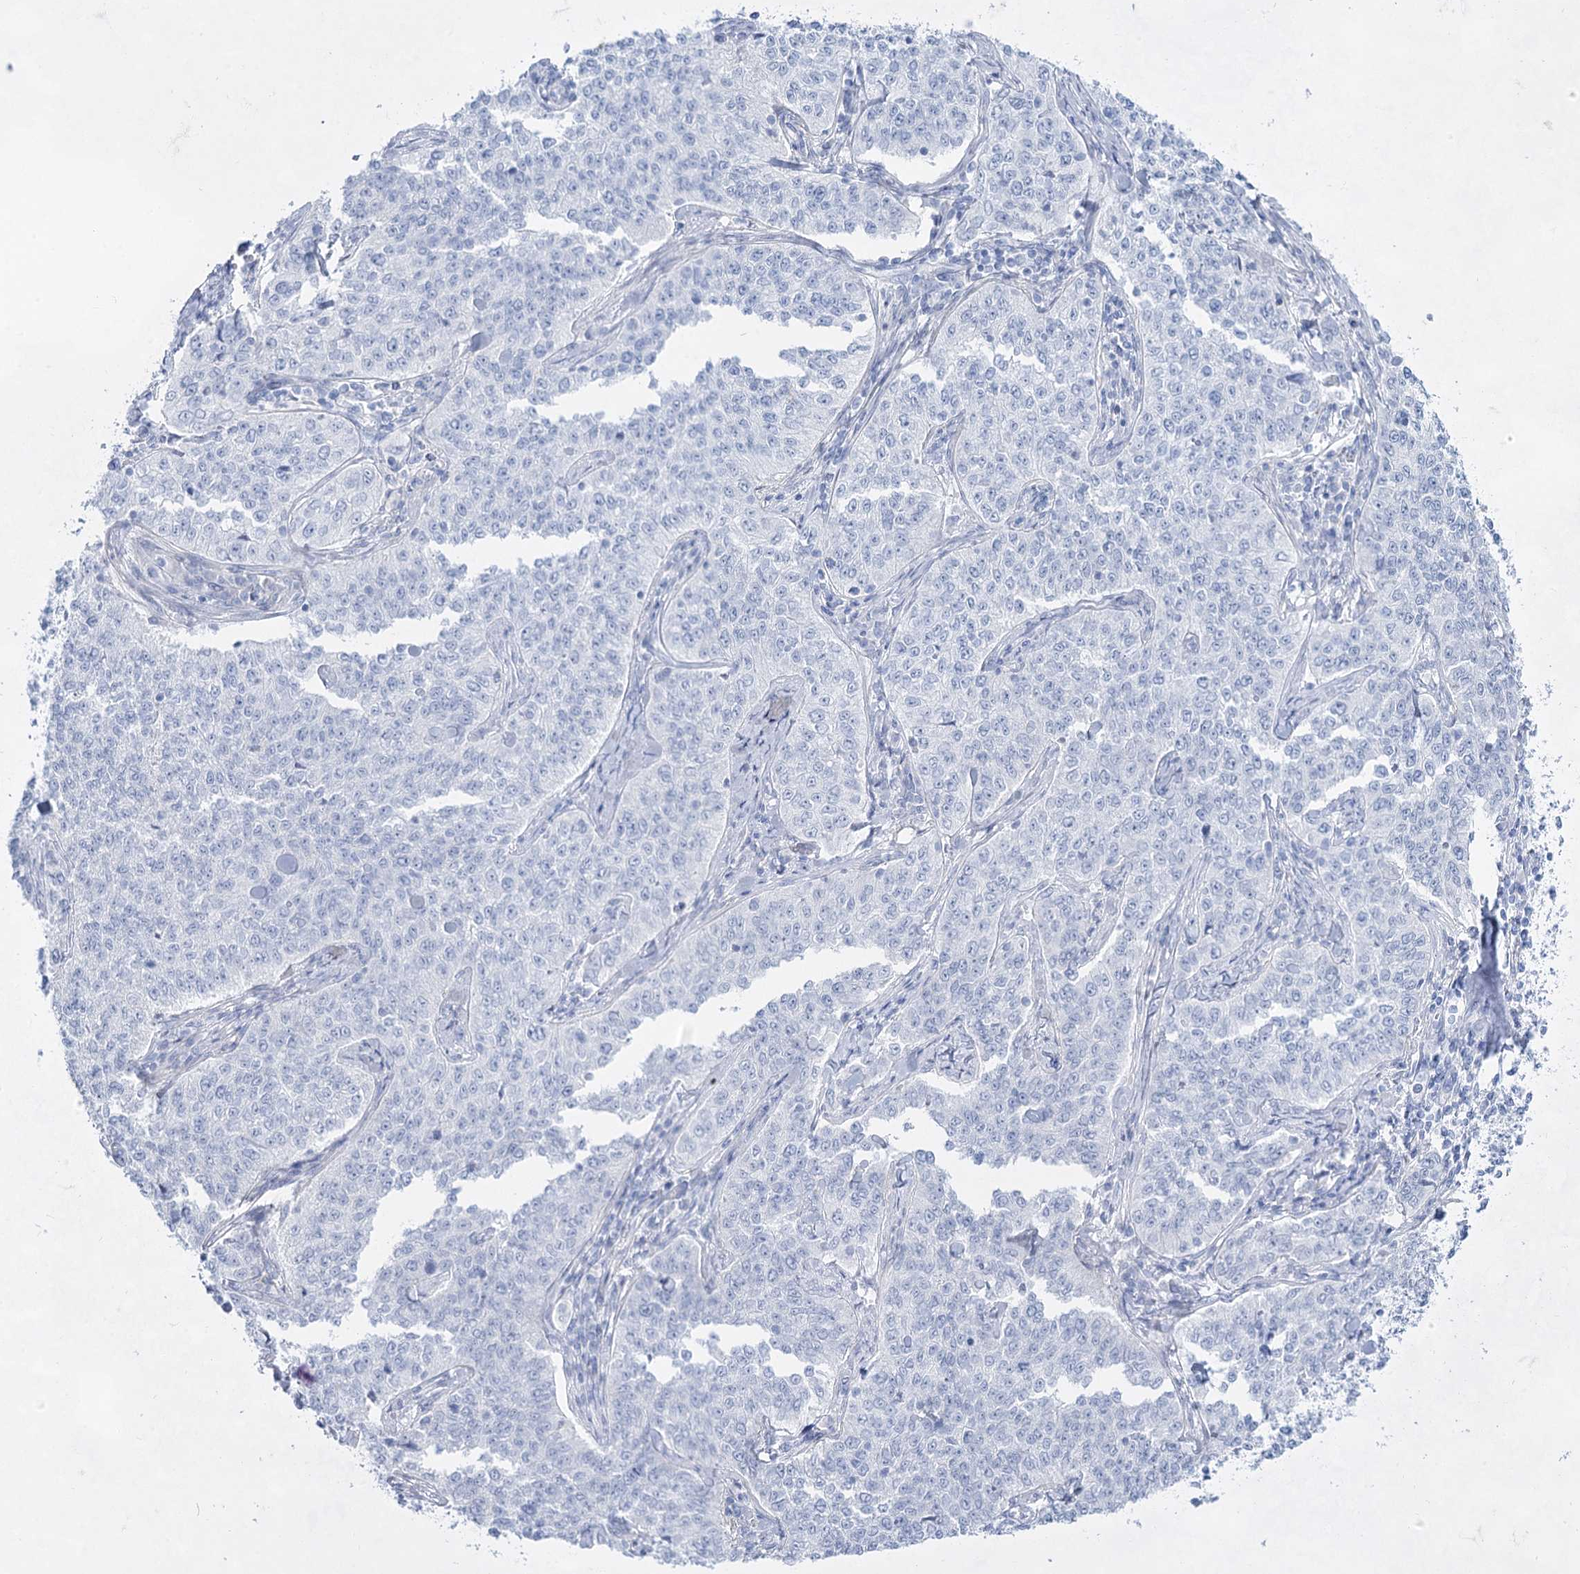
{"staining": {"intensity": "negative", "quantity": "none", "location": "none"}, "tissue": "cervical cancer", "cell_type": "Tumor cells", "image_type": "cancer", "snomed": [{"axis": "morphology", "description": "Squamous cell carcinoma, NOS"}, {"axis": "topography", "description": "Cervix"}], "caption": "Immunohistochemistry photomicrograph of human squamous cell carcinoma (cervical) stained for a protein (brown), which reveals no positivity in tumor cells. Brightfield microscopy of immunohistochemistry stained with DAB (3,3'-diaminobenzidine) (brown) and hematoxylin (blue), captured at high magnification.", "gene": "ACRV1", "patient": {"sex": "female", "age": 35}}